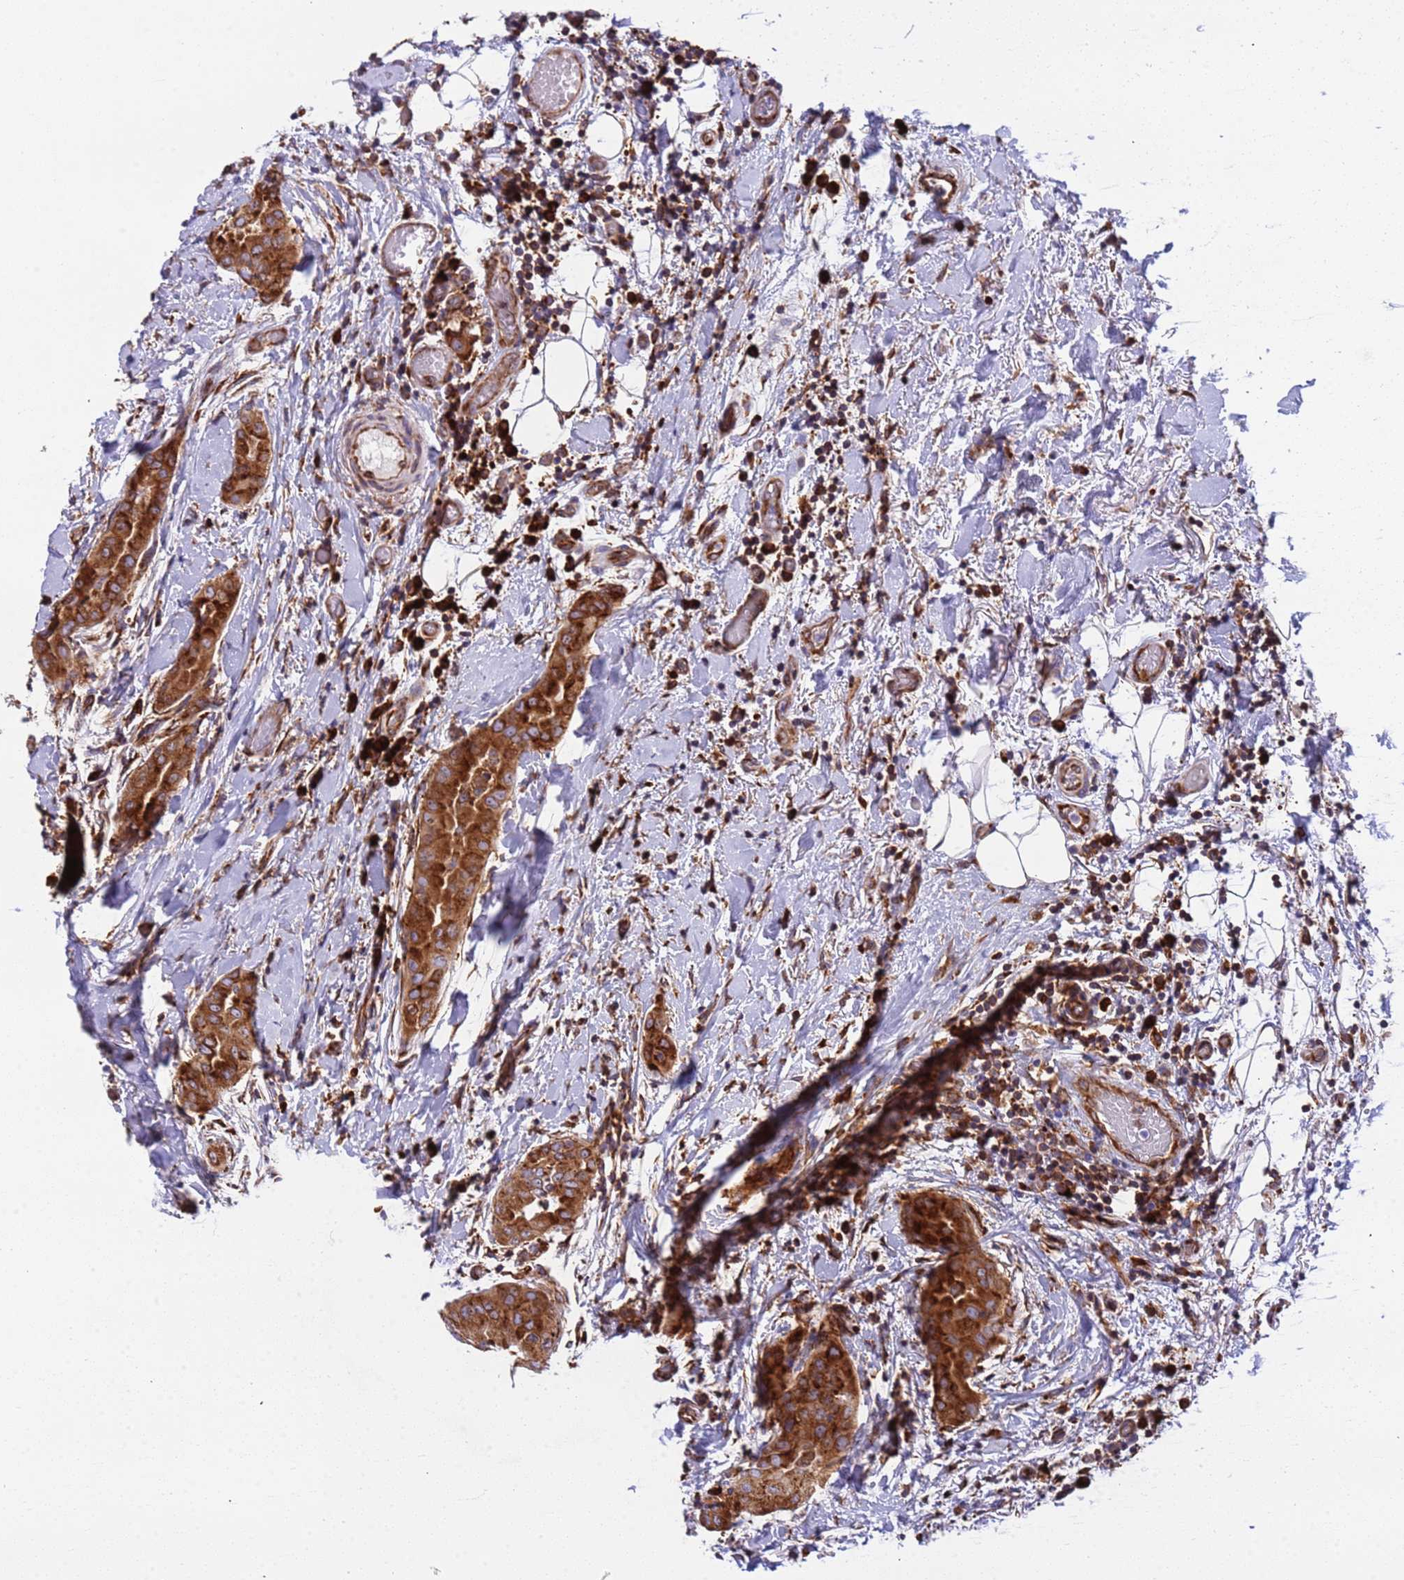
{"staining": {"intensity": "strong", "quantity": ">75%", "location": "cytoplasmic/membranous"}, "tissue": "thyroid cancer", "cell_type": "Tumor cells", "image_type": "cancer", "snomed": [{"axis": "morphology", "description": "Papillary adenocarcinoma, NOS"}, {"axis": "topography", "description": "Thyroid gland"}], "caption": "Strong cytoplasmic/membranous protein positivity is seen in approximately >75% of tumor cells in papillary adenocarcinoma (thyroid). (DAB IHC, brown staining for protein, blue staining for nuclei).", "gene": "RPL36", "patient": {"sex": "male", "age": 33}}